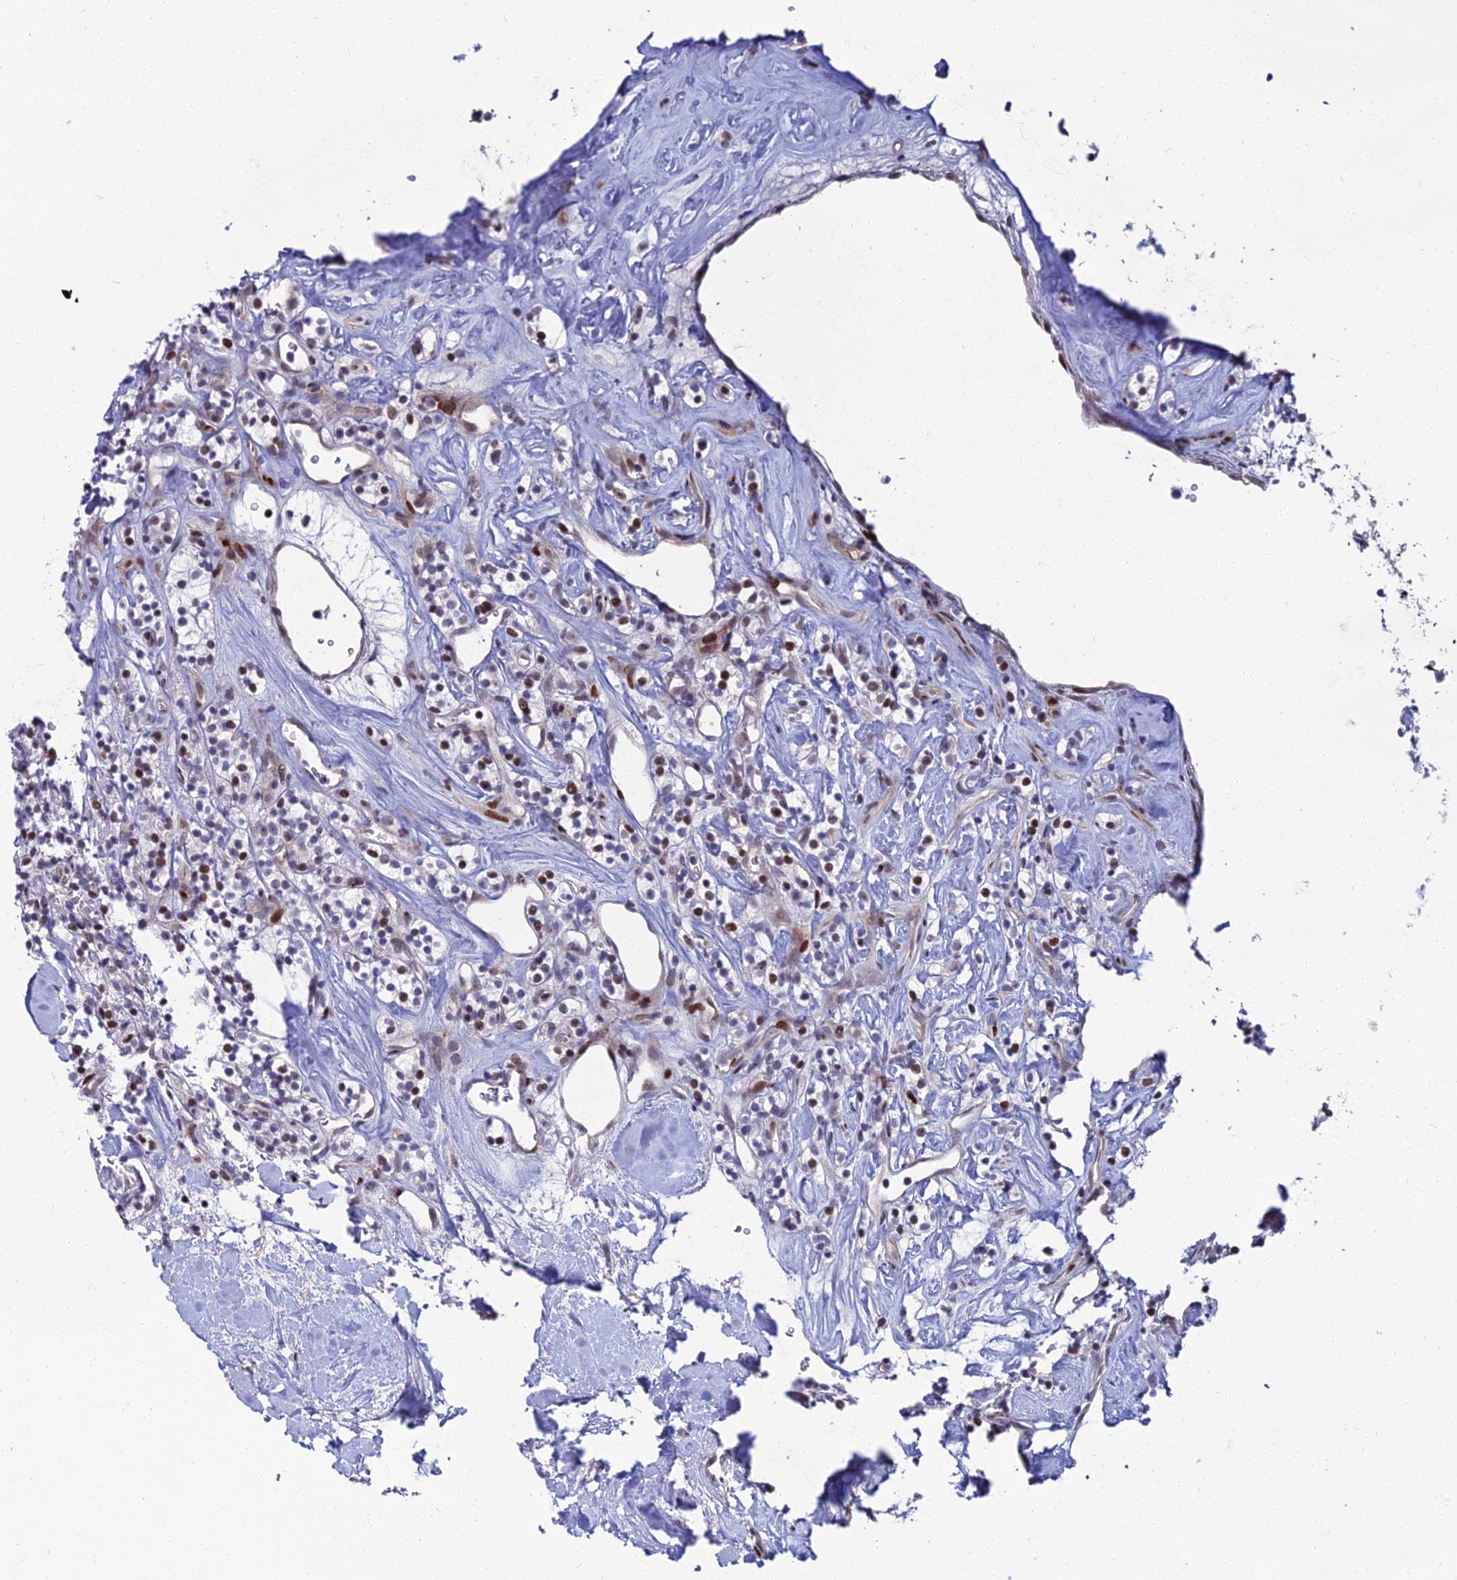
{"staining": {"intensity": "moderate", "quantity": "<25%", "location": "nuclear"}, "tissue": "renal cancer", "cell_type": "Tumor cells", "image_type": "cancer", "snomed": [{"axis": "morphology", "description": "Adenocarcinoma, NOS"}, {"axis": "topography", "description": "Kidney"}], "caption": "Brown immunohistochemical staining in human adenocarcinoma (renal) reveals moderate nuclear positivity in about <25% of tumor cells.", "gene": "TAF9B", "patient": {"sex": "male", "age": 77}}